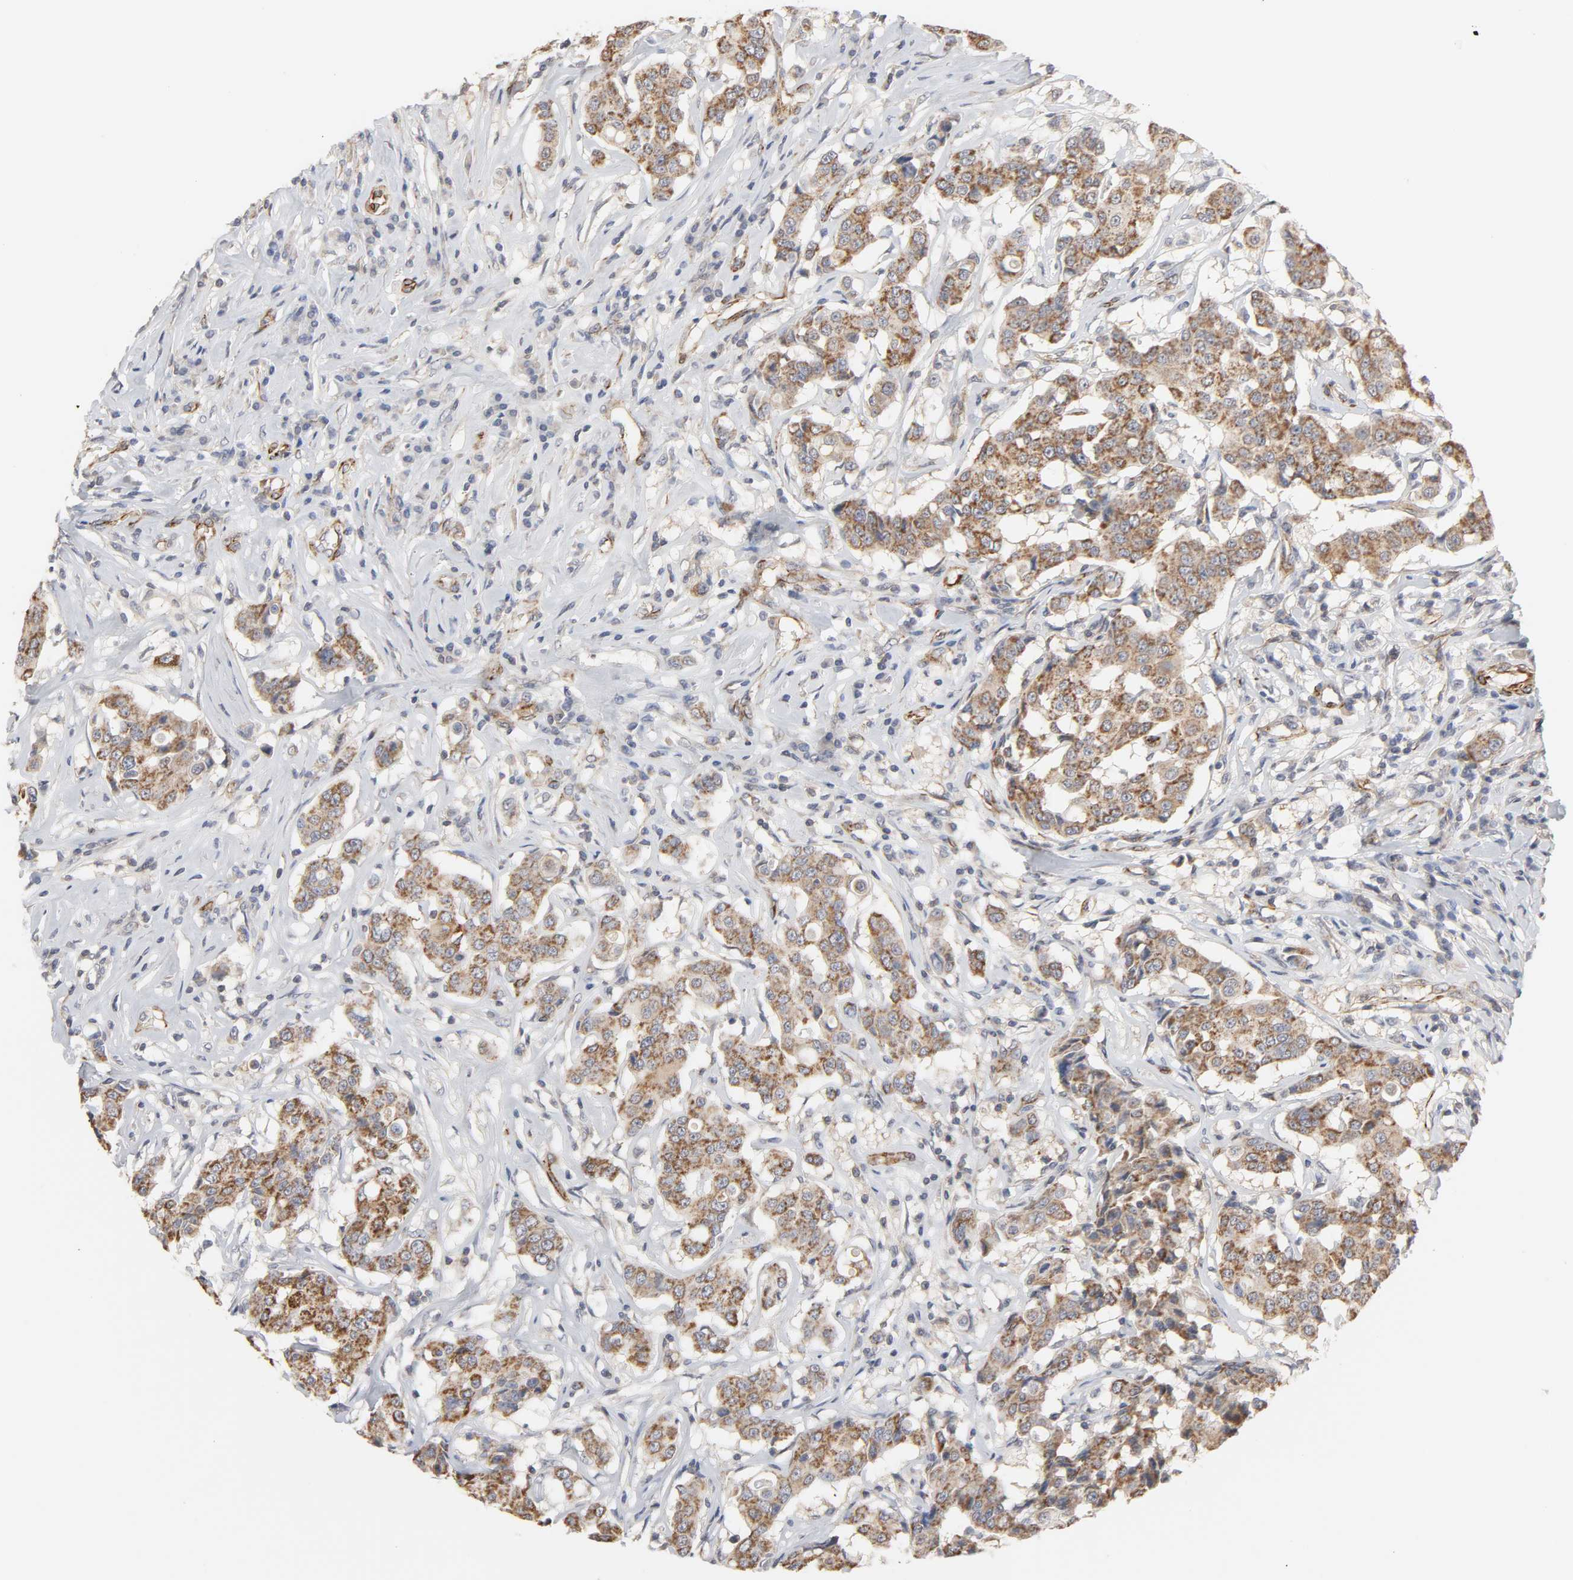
{"staining": {"intensity": "moderate", "quantity": ">75%", "location": "cytoplasmic/membranous"}, "tissue": "breast cancer", "cell_type": "Tumor cells", "image_type": "cancer", "snomed": [{"axis": "morphology", "description": "Duct carcinoma"}, {"axis": "topography", "description": "Breast"}], "caption": "DAB immunohistochemical staining of breast cancer (intraductal carcinoma) displays moderate cytoplasmic/membranous protein staining in approximately >75% of tumor cells. The staining was performed using DAB to visualize the protein expression in brown, while the nuclei were stained in blue with hematoxylin (Magnification: 20x).", "gene": "GNG2", "patient": {"sex": "female", "age": 27}}